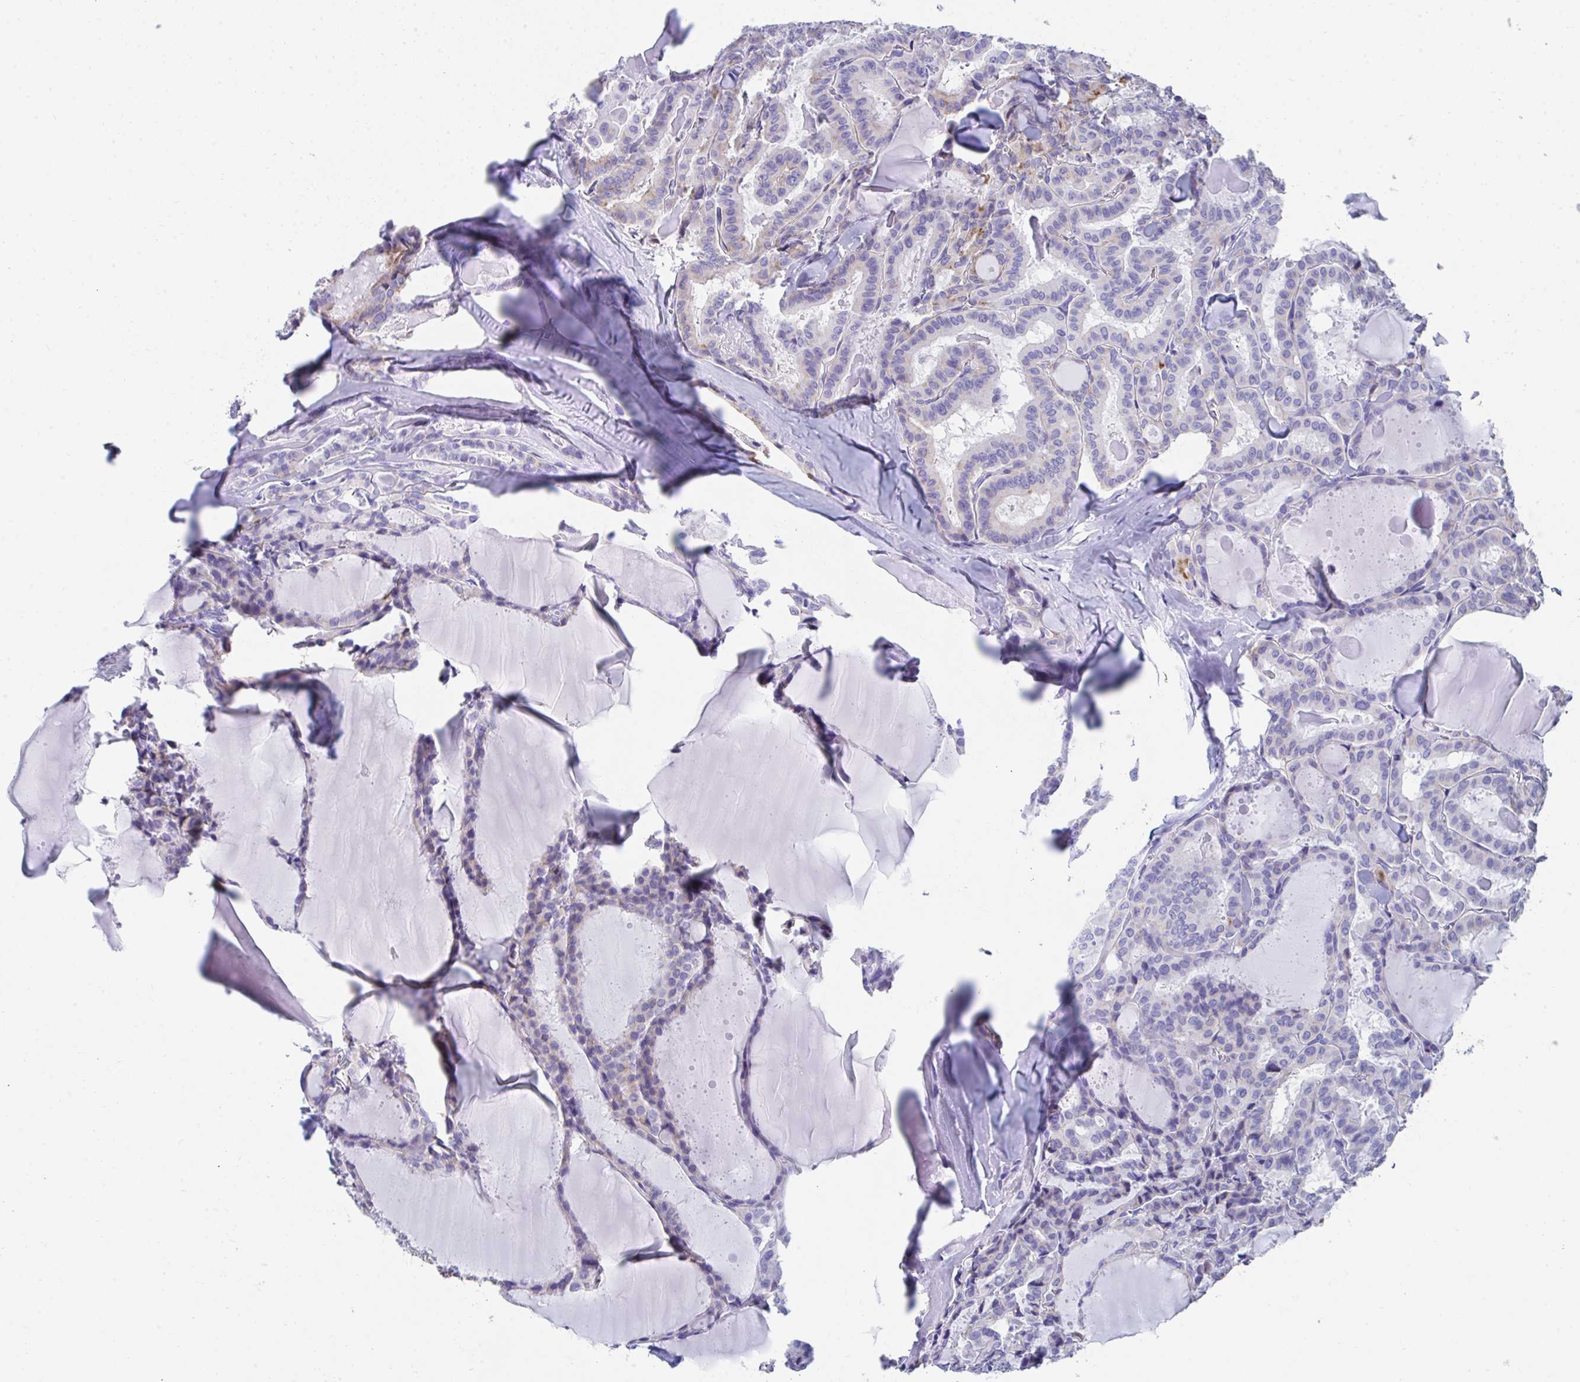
{"staining": {"intensity": "negative", "quantity": "none", "location": "none"}, "tissue": "thyroid cancer", "cell_type": "Tumor cells", "image_type": "cancer", "snomed": [{"axis": "morphology", "description": "Papillary adenocarcinoma, NOS"}, {"axis": "topography", "description": "Thyroid gland"}], "caption": "Human thyroid papillary adenocarcinoma stained for a protein using IHC exhibits no positivity in tumor cells.", "gene": "HGD", "patient": {"sex": "male", "age": 87}}